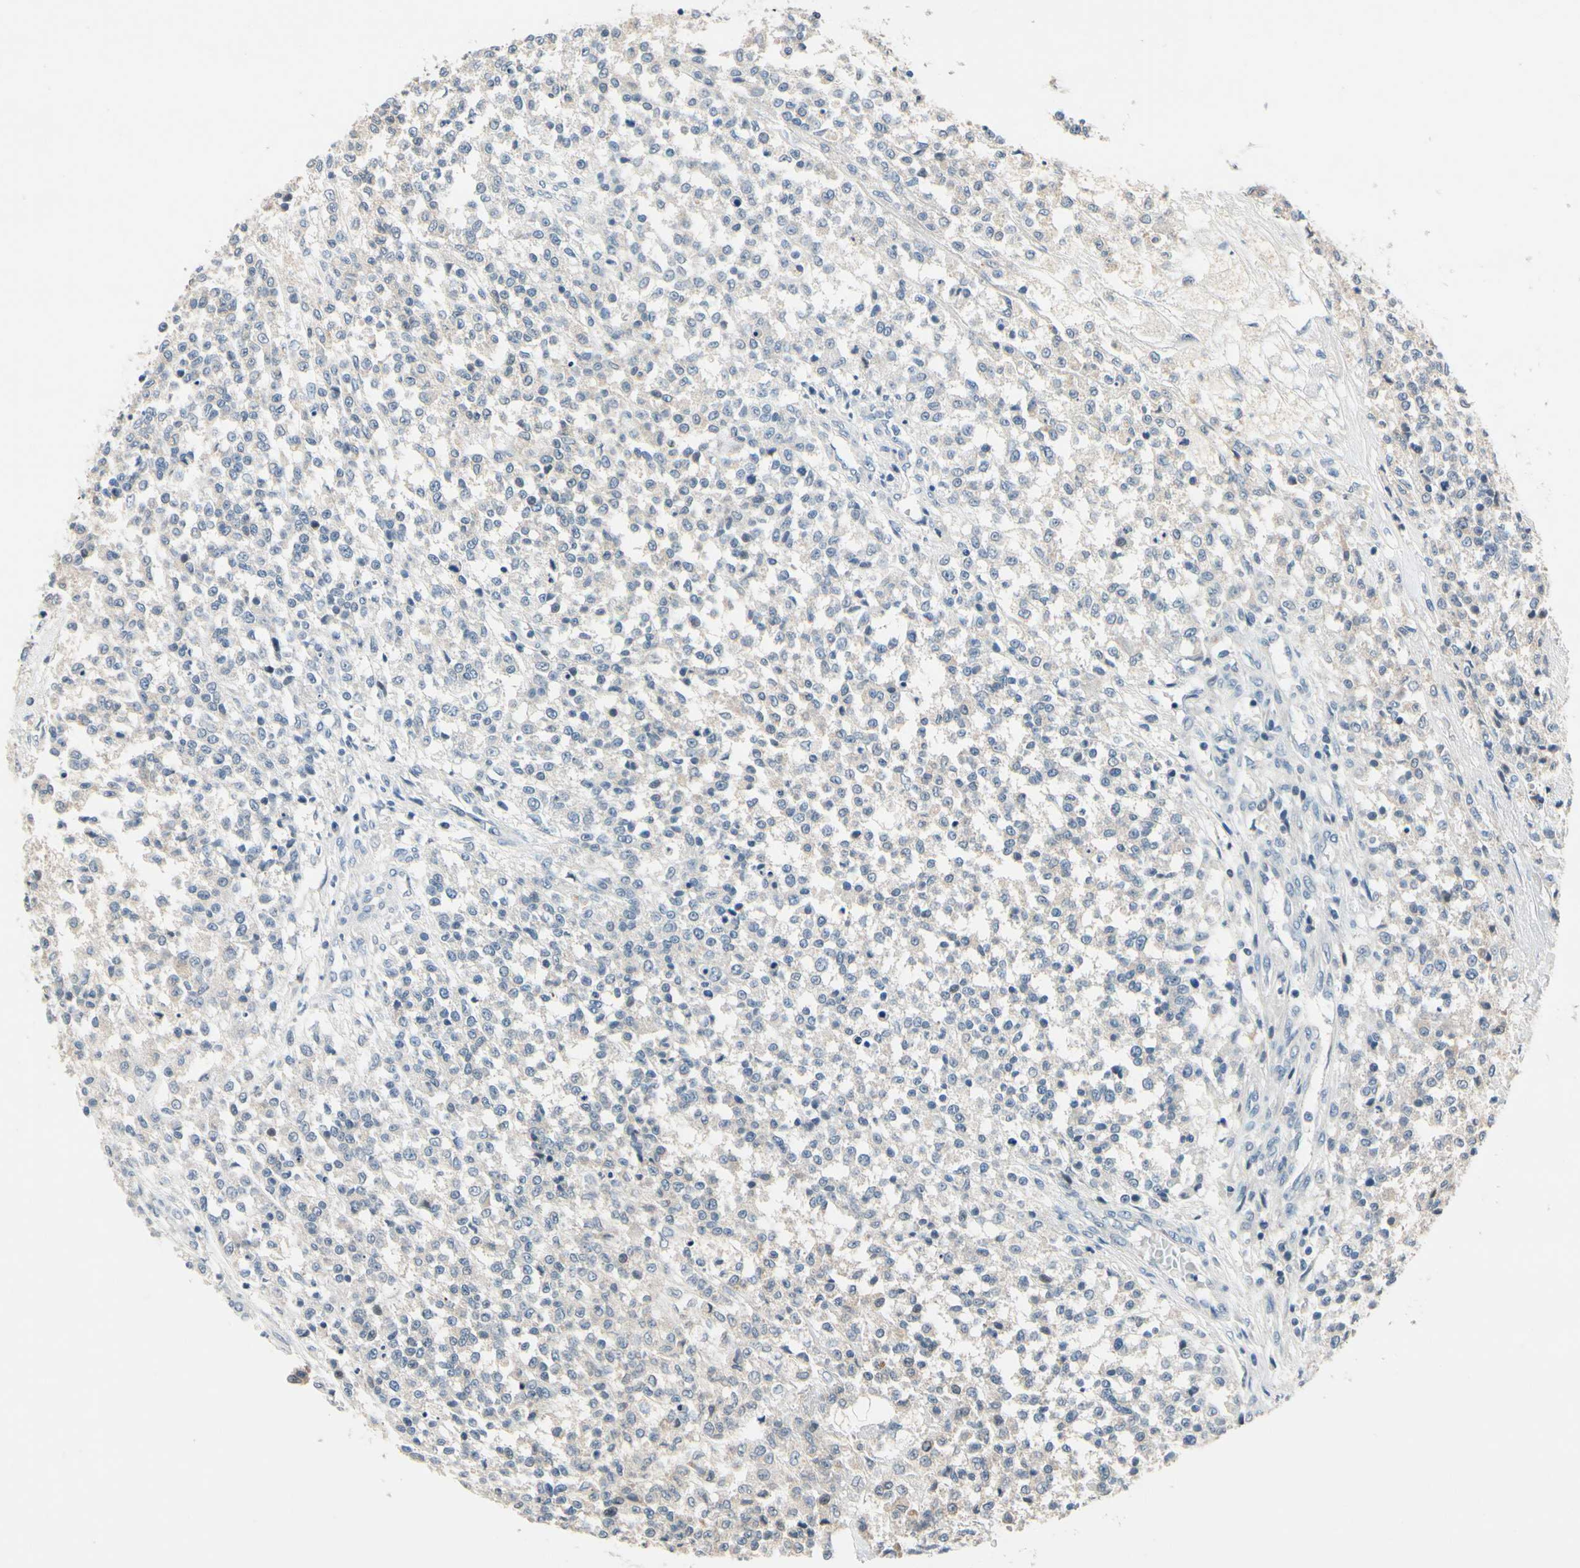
{"staining": {"intensity": "negative", "quantity": "none", "location": "none"}, "tissue": "testis cancer", "cell_type": "Tumor cells", "image_type": "cancer", "snomed": [{"axis": "morphology", "description": "Seminoma, NOS"}, {"axis": "topography", "description": "Testis"}], "caption": "Tumor cells show no significant expression in testis cancer. The staining is performed using DAB (3,3'-diaminobenzidine) brown chromogen with nuclei counter-stained in using hematoxylin.", "gene": "SLC27A6", "patient": {"sex": "male", "age": 59}}